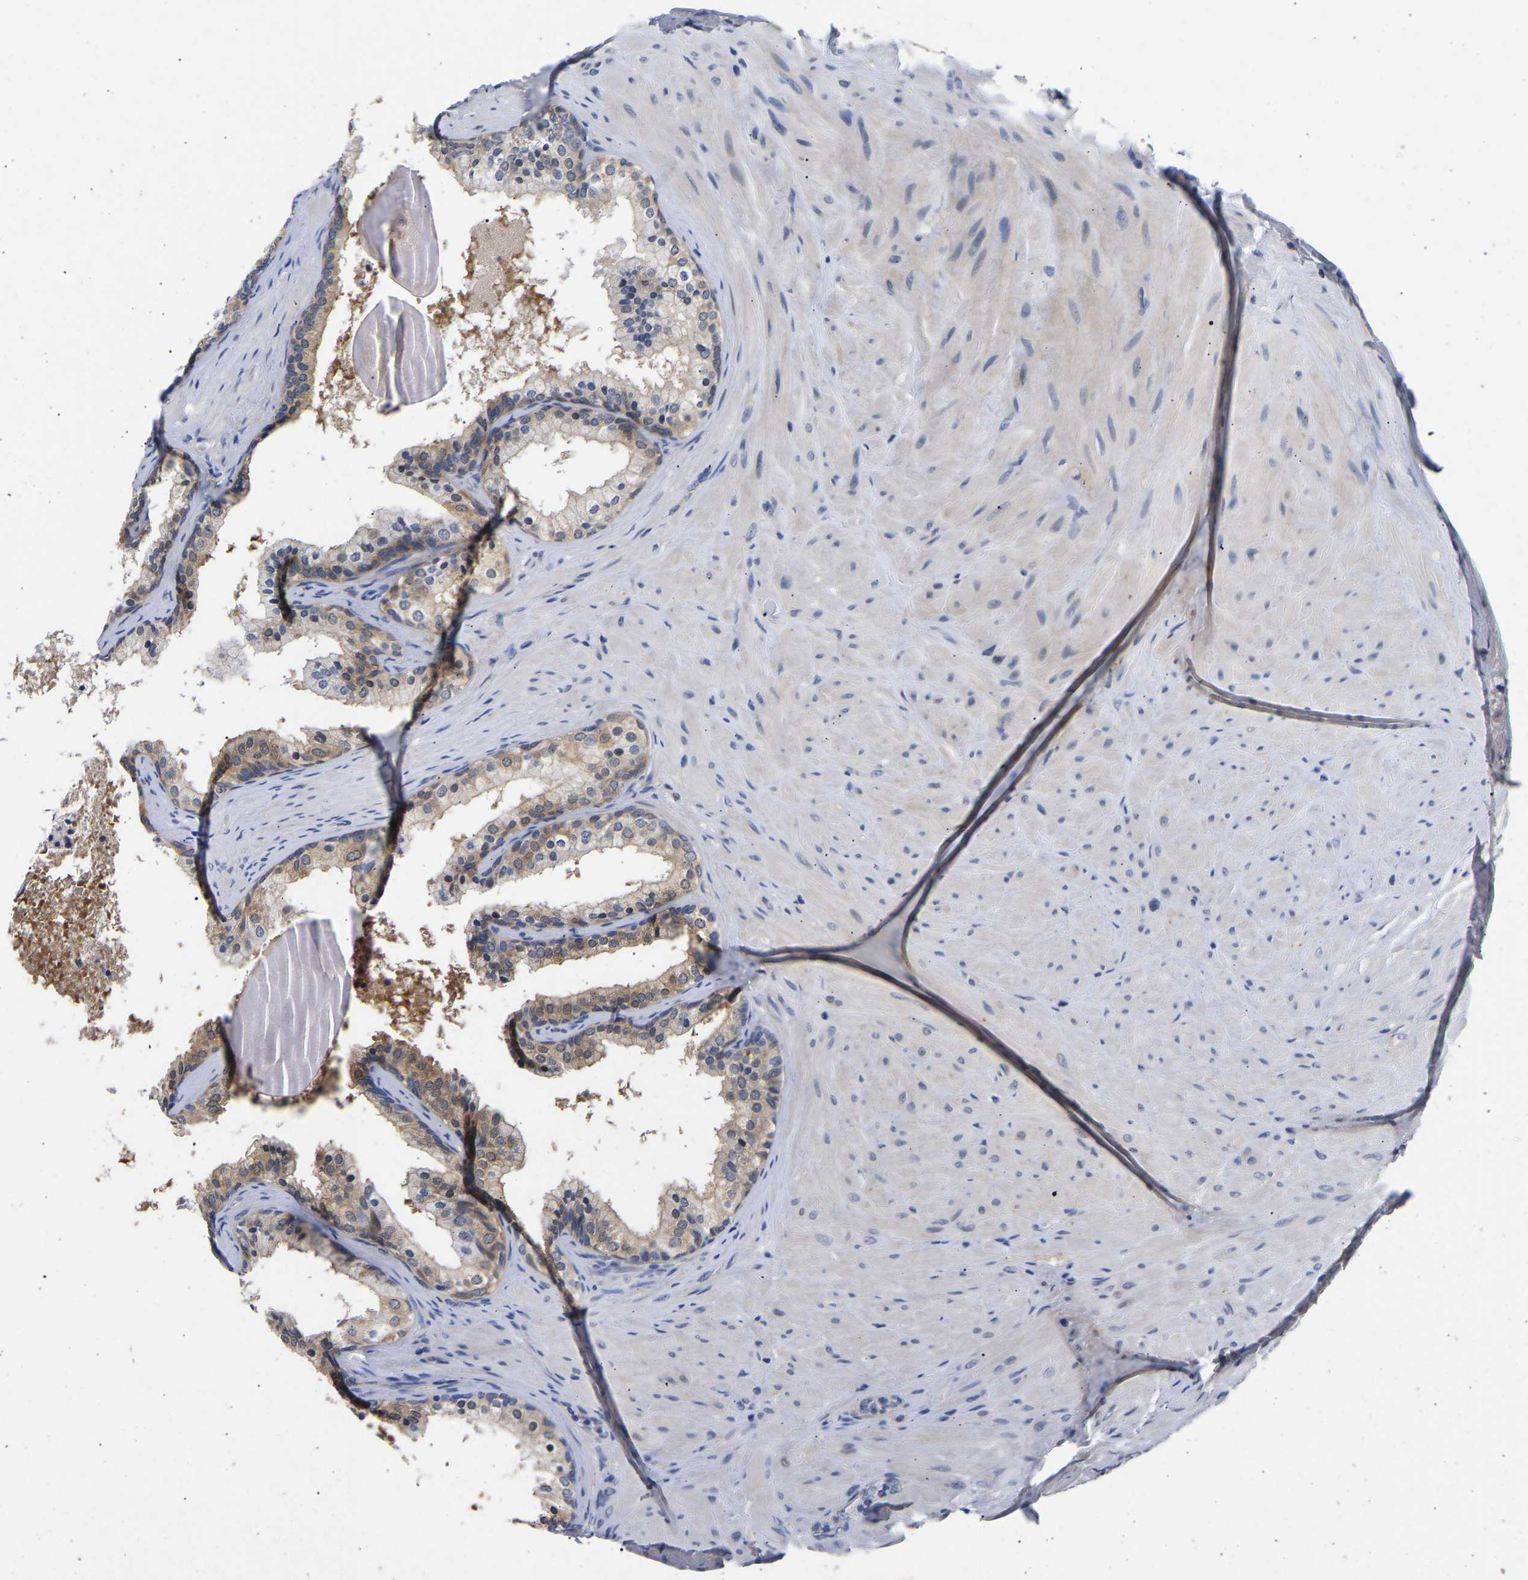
{"staining": {"intensity": "moderate", "quantity": "25%-75%", "location": "cytoplasmic/membranous"}, "tissue": "prostate cancer", "cell_type": "Tumor cells", "image_type": "cancer", "snomed": [{"axis": "morphology", "description": "Adenocarcinoma, Low grade"}, {"axis": "topography", "description": "Prostate"}], "caption": "Immunohistochemical staining of prostate low-grade adenocarcinoma displays moderate cytoplasmic/membranous protein positivity in about 25%-75% of tumor cells. (DAB (3,3'-diaminobenzidine) IHC, brown staining for protein, blue staining for nuclei).", "gene": "CCDC6", "patient": {"sex": "male", "age": 69}}